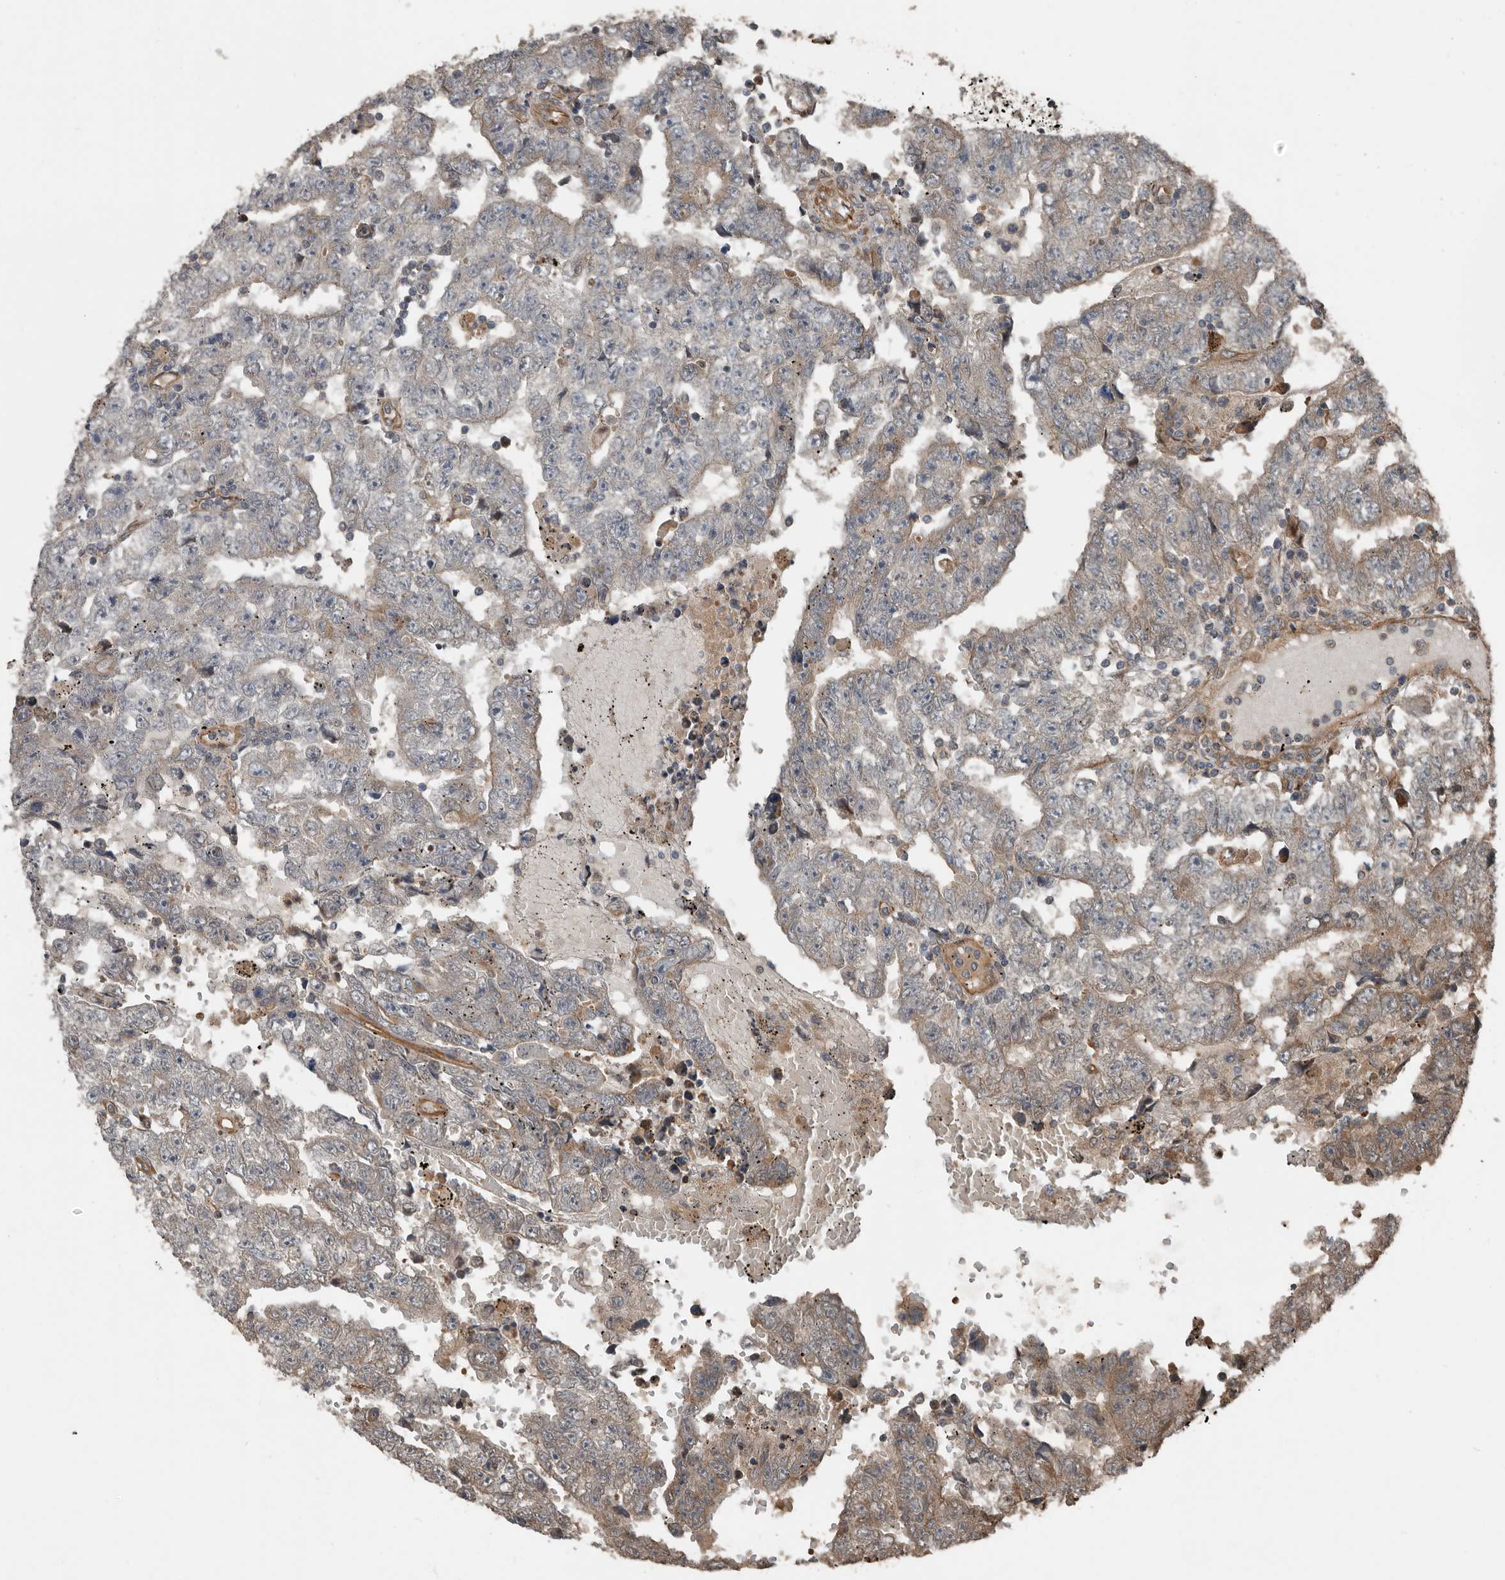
{"staining": {"intensity": "moderate", "quantity": "25%-75%", "location": "cytoplasmic/membranous"}, "tissue": "testis cancer", "cell_type": "Tumor cells", "image_type": "cancer", "snomed": [{"axis": "morphology", "description": "Carcinoma, Embryonal, NOS"}, {"axis": "topography", "description": "Testis"}], "caption": "Human embryonal carcinoma (testis) stained with a protein marker displays moderate staining in tumor cells.", "gene": "YOD1", "patient": {"sex": "male", "age": 25}}